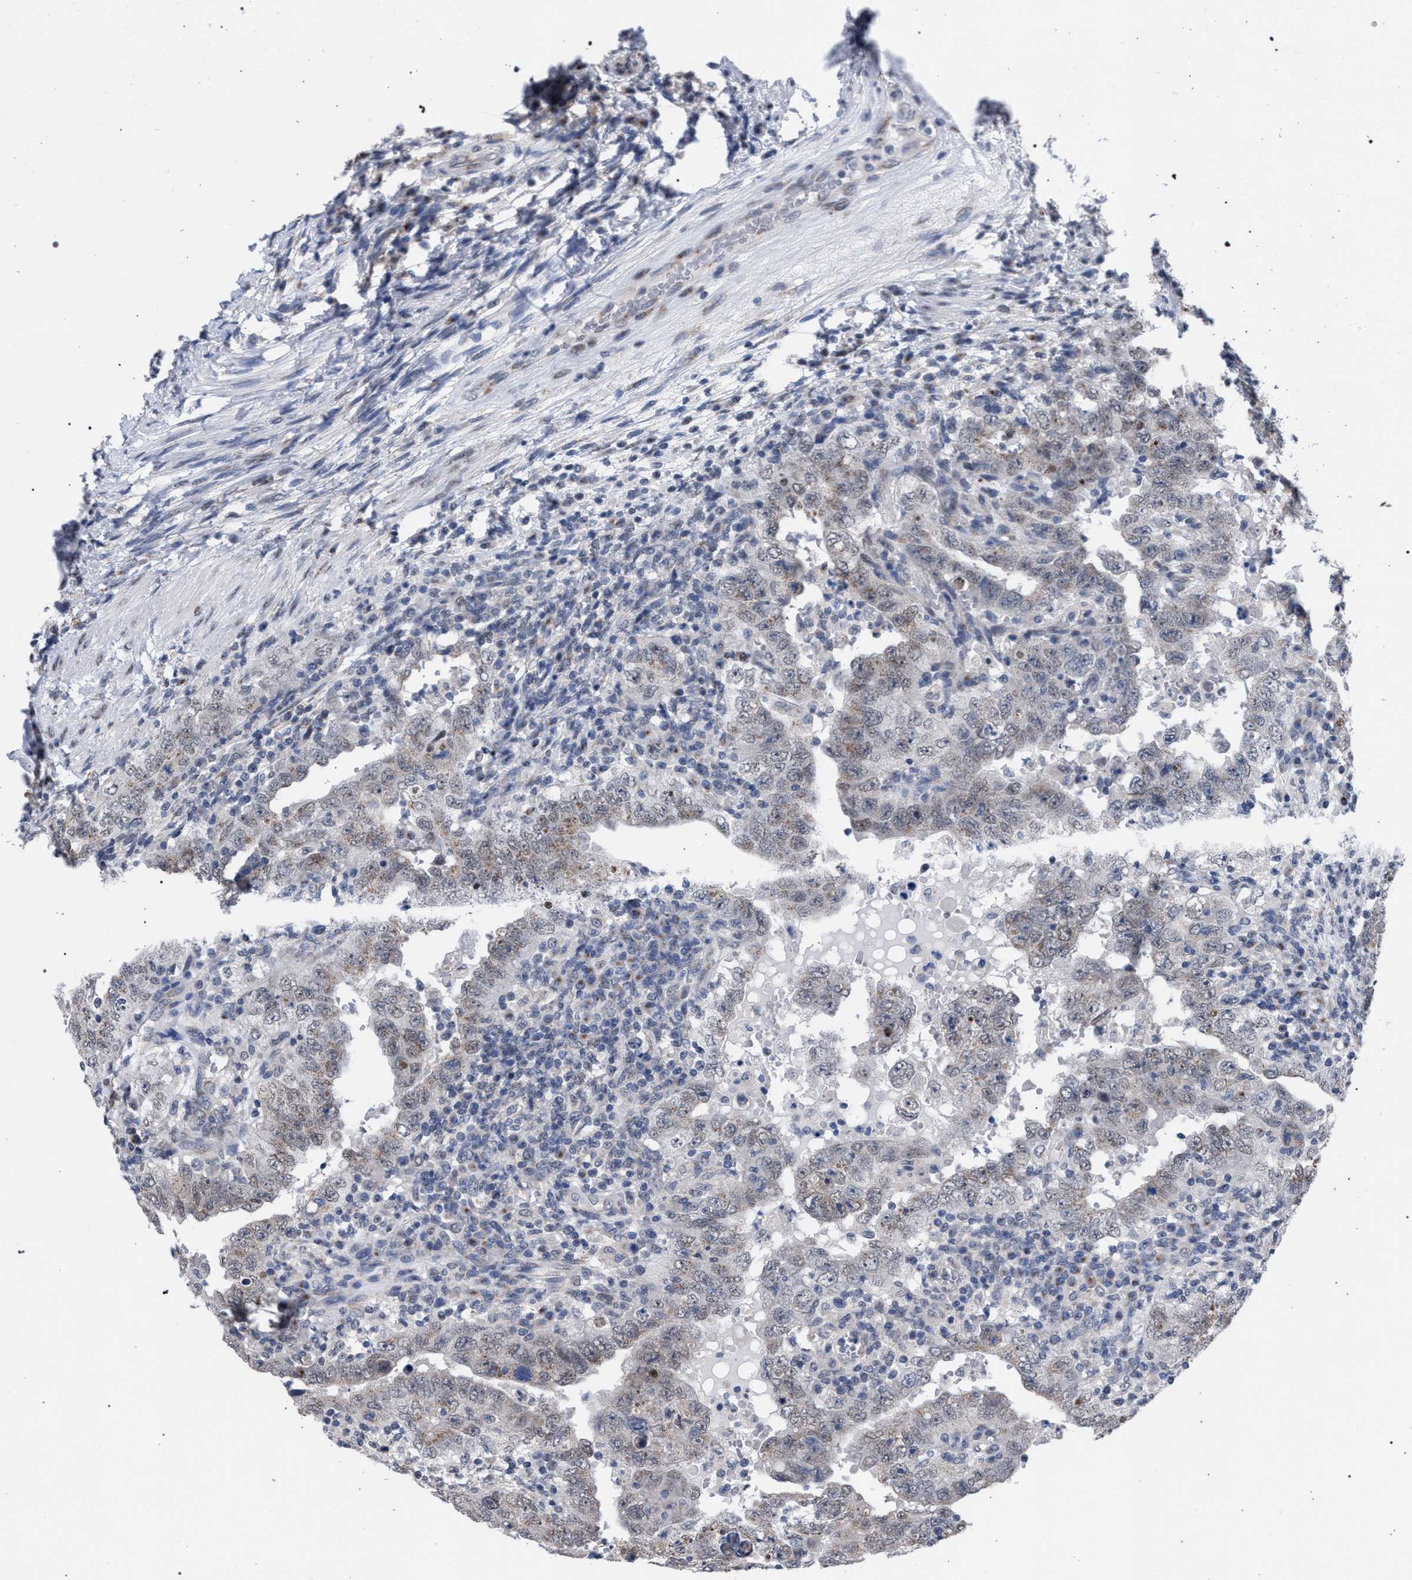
{"staining": {"intensity": "weak", "quantity": "<25%", "location": "cytoplasmic/membranous"}, "tissue": "testis cancer", "cell_type": "Tumor cells", "image_type": "cancer", "snomed": [{"axis": "morphology", "description": "Carcinoma, Embryonal, NOS"}, {"axis": "topography", "description": "Testis"}], "caption": "Testis cancer was stained to show a protein in brown. There is no significant positivity in tumor cells. The staining was performed using DAB to visualize the protein expression in brown, while the nuclei were stained in blue with hematoxylin (Magnification: 20x).", "gene": "GOLGA2", "patient": {"sex": "male", "age": 26}}